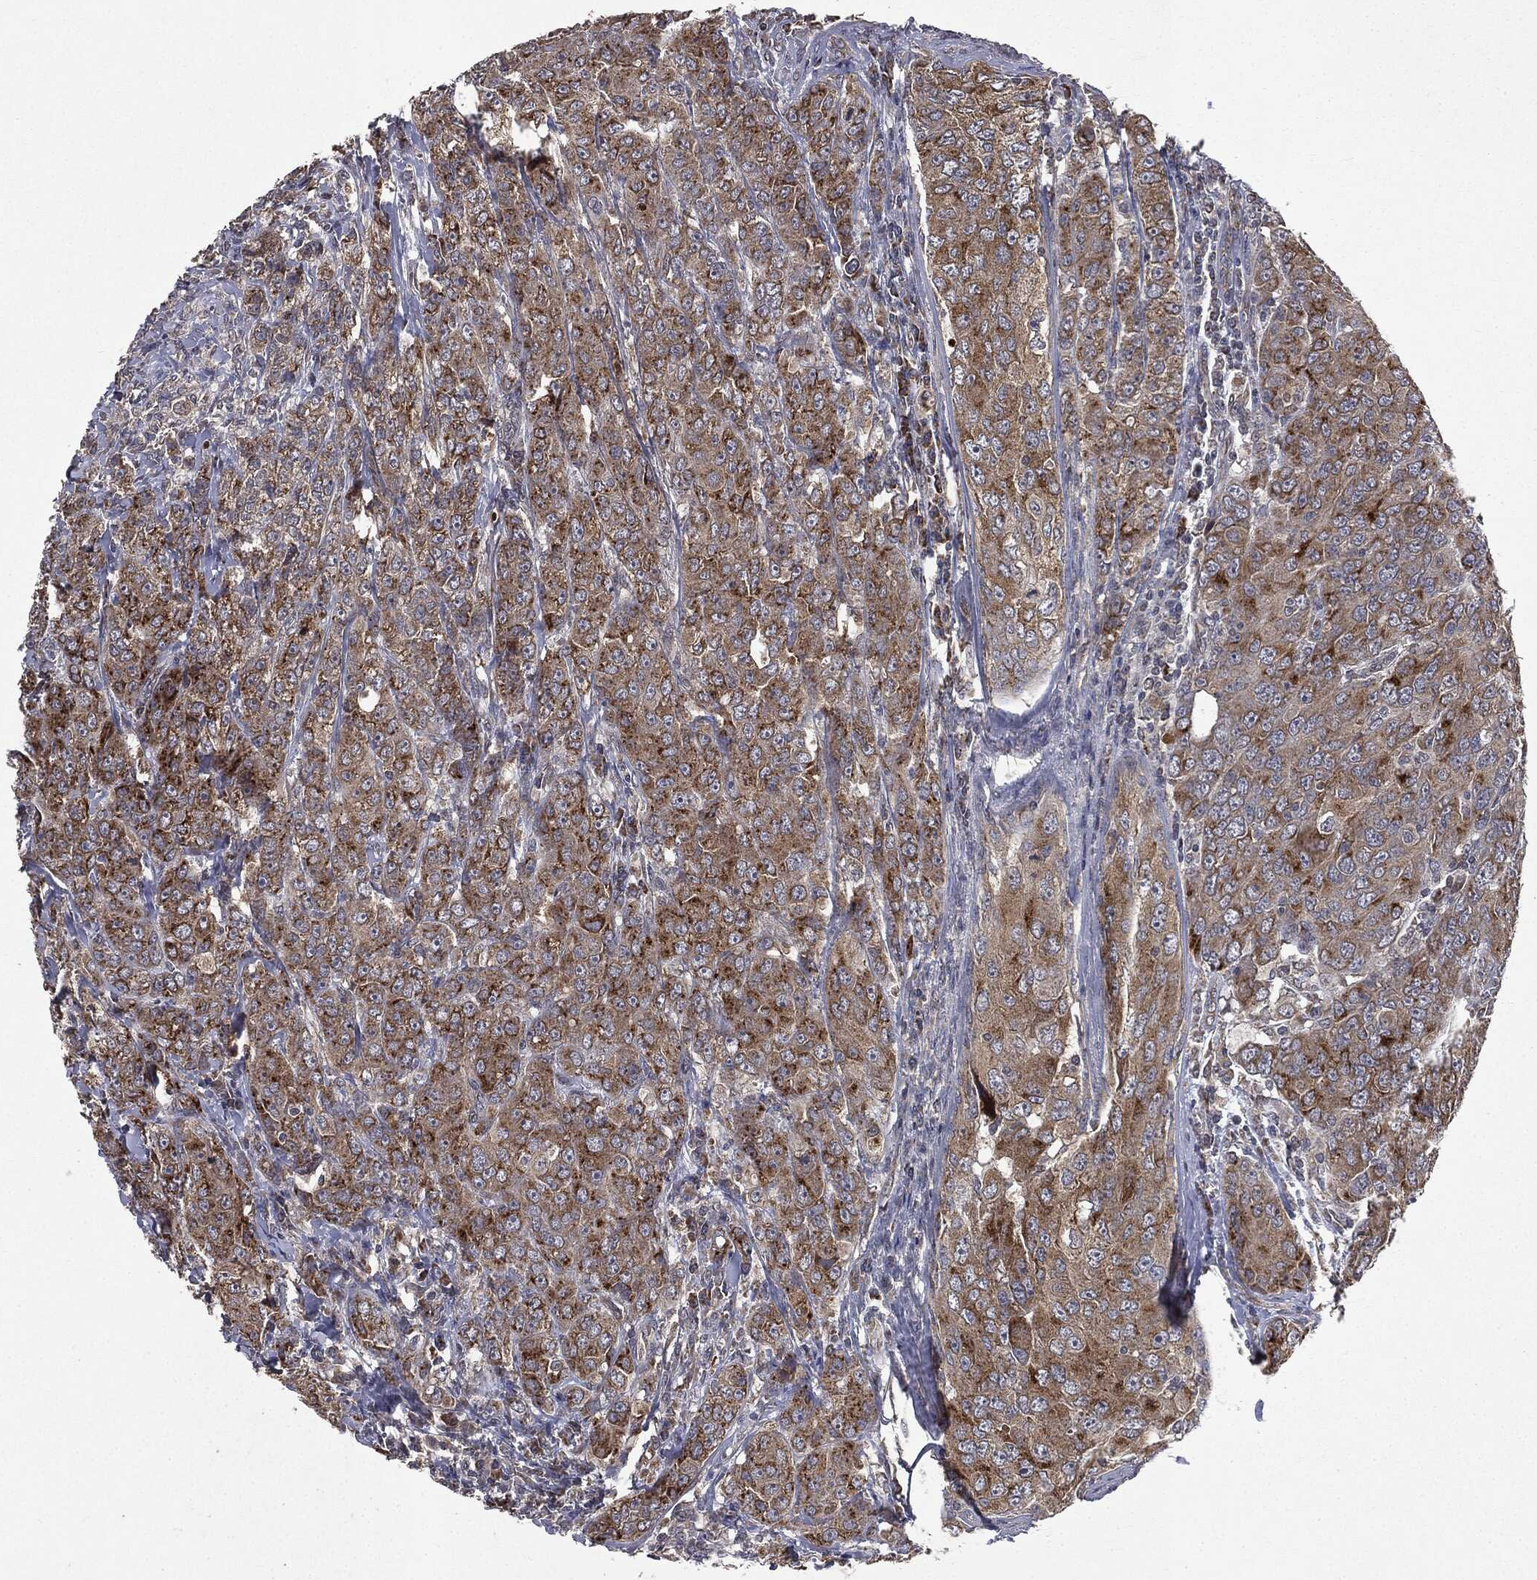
{"staining": {"intensity": "moderate", "quantity": ">75%", "location": "cytoplasmic/membranous"}, "tissue": "breast cancer", "cell_type": "Tumor cells", "image_type": "cancer", "snomed": [{"axis": "morphology", "description": "Duct carcinoma"}, {"axis": "topography", "description": "Breast"}], "caption": "Immunohistochemistry (IHC) staining of intraductal carcinoma (breast), which demonstrates medium levels of moderate cytoplasmic/membranous staining in about >75% of tumor cells indicating moderate cytoplasmic/membranous protein staining. The staining was performed using DAB (brown) for protein detection and nuclei were counterstained in hematoxylin (blue).", "gene": "PLPPR2", "patient": {"sex": "female", "age": 43}}